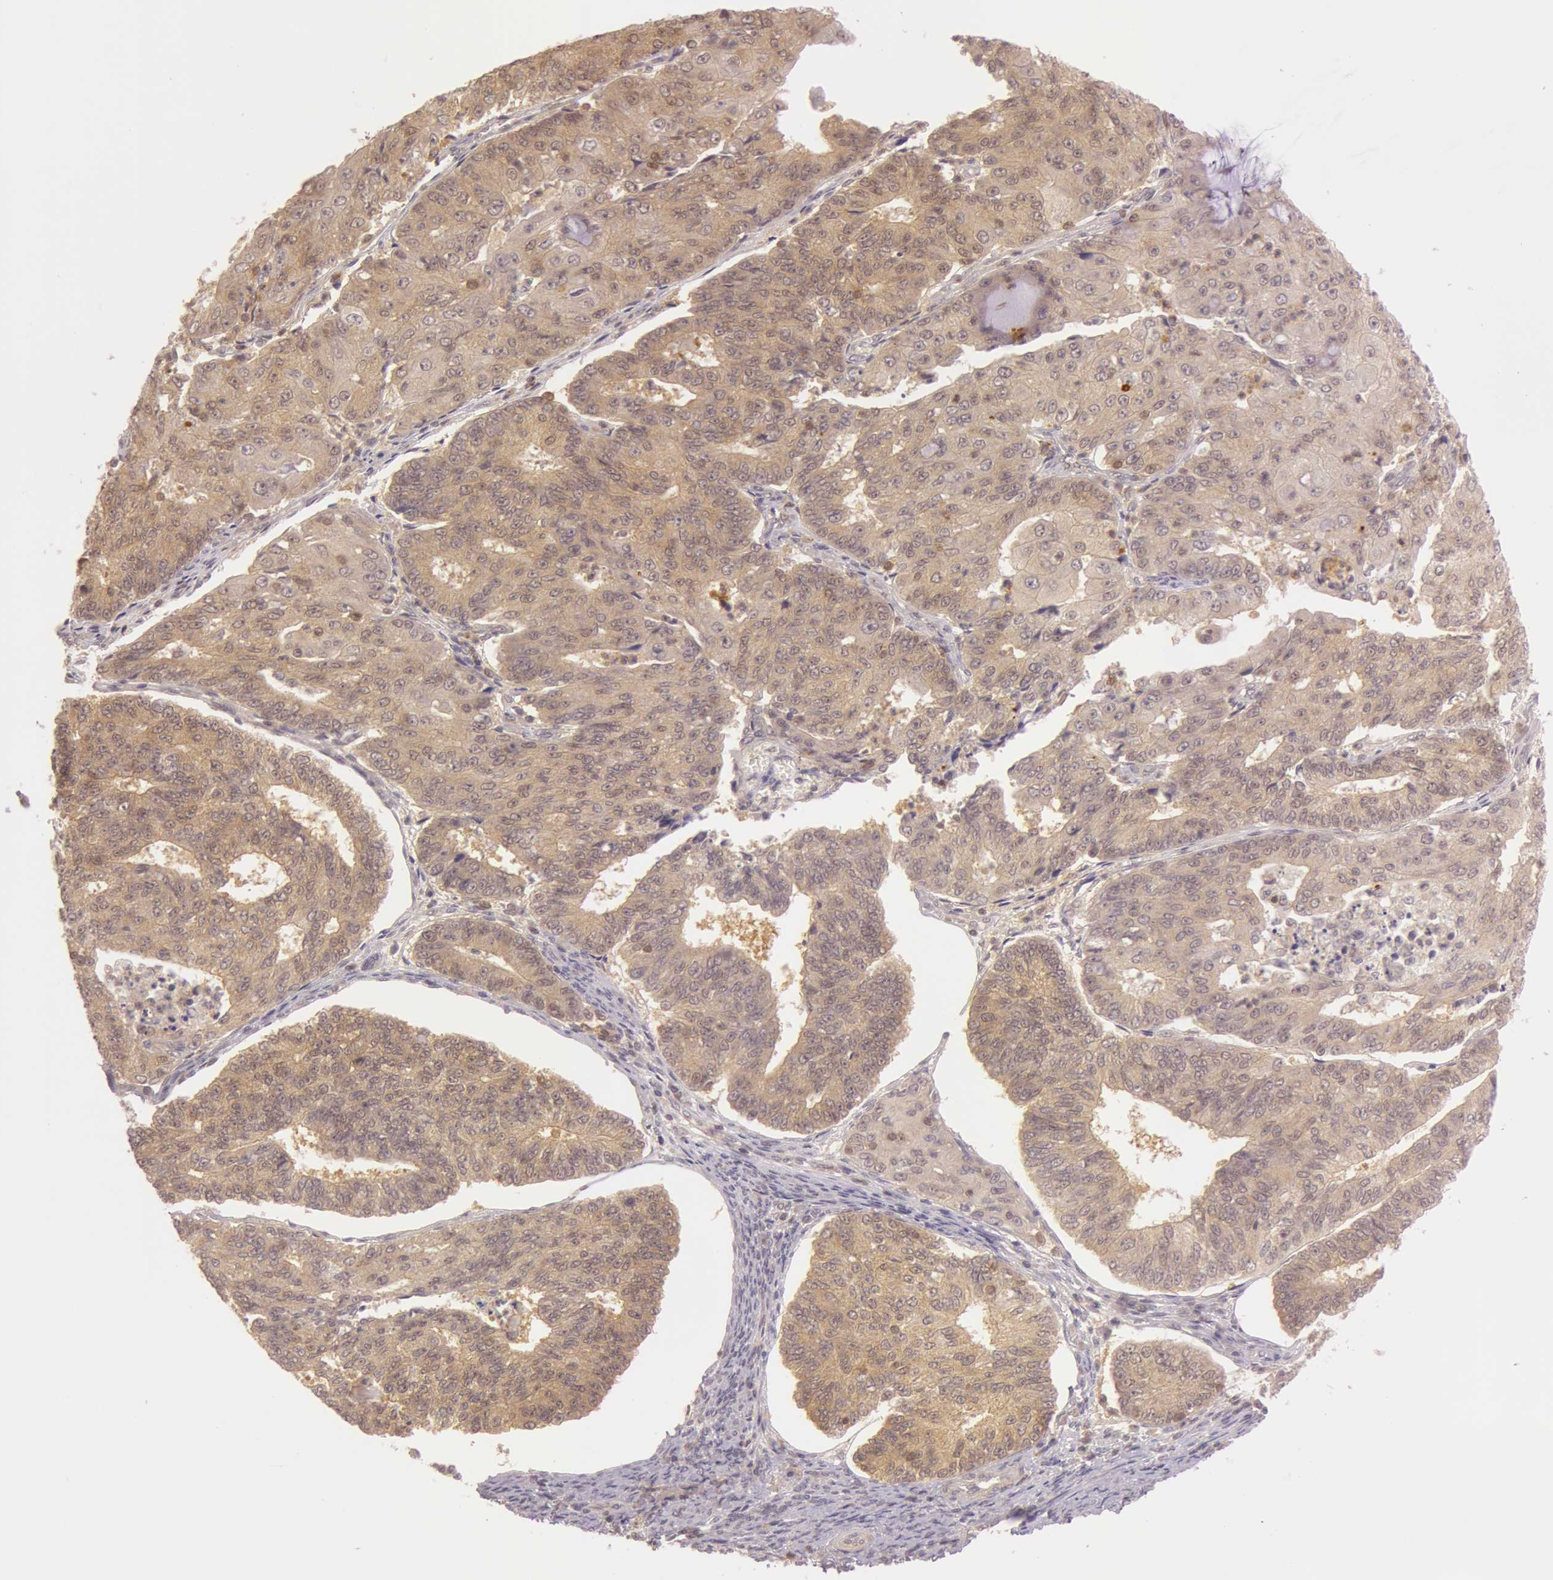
{"staining": {"intensity": "moderate", "quantity": ">75%", "location": "cytoplasmic/membranous"}, "tissue": "endometrial cancer", "cell_type": "Tumor cells", "image_type": "cancer", "snomed": [{"axis": "morphology", "description": "Adenocarcinoma, NOS"}, {"axis": "topography", "description": "Endometrium"}], "caption": "IHC (DAB) staining of adenocarcinoma (endometrial) exhibits moderate cytoplasmic/membranous protein expression in about >75% of tumor cells.", "gene": "ATG2B", "patient": {"sex": "female", "age": 56}}